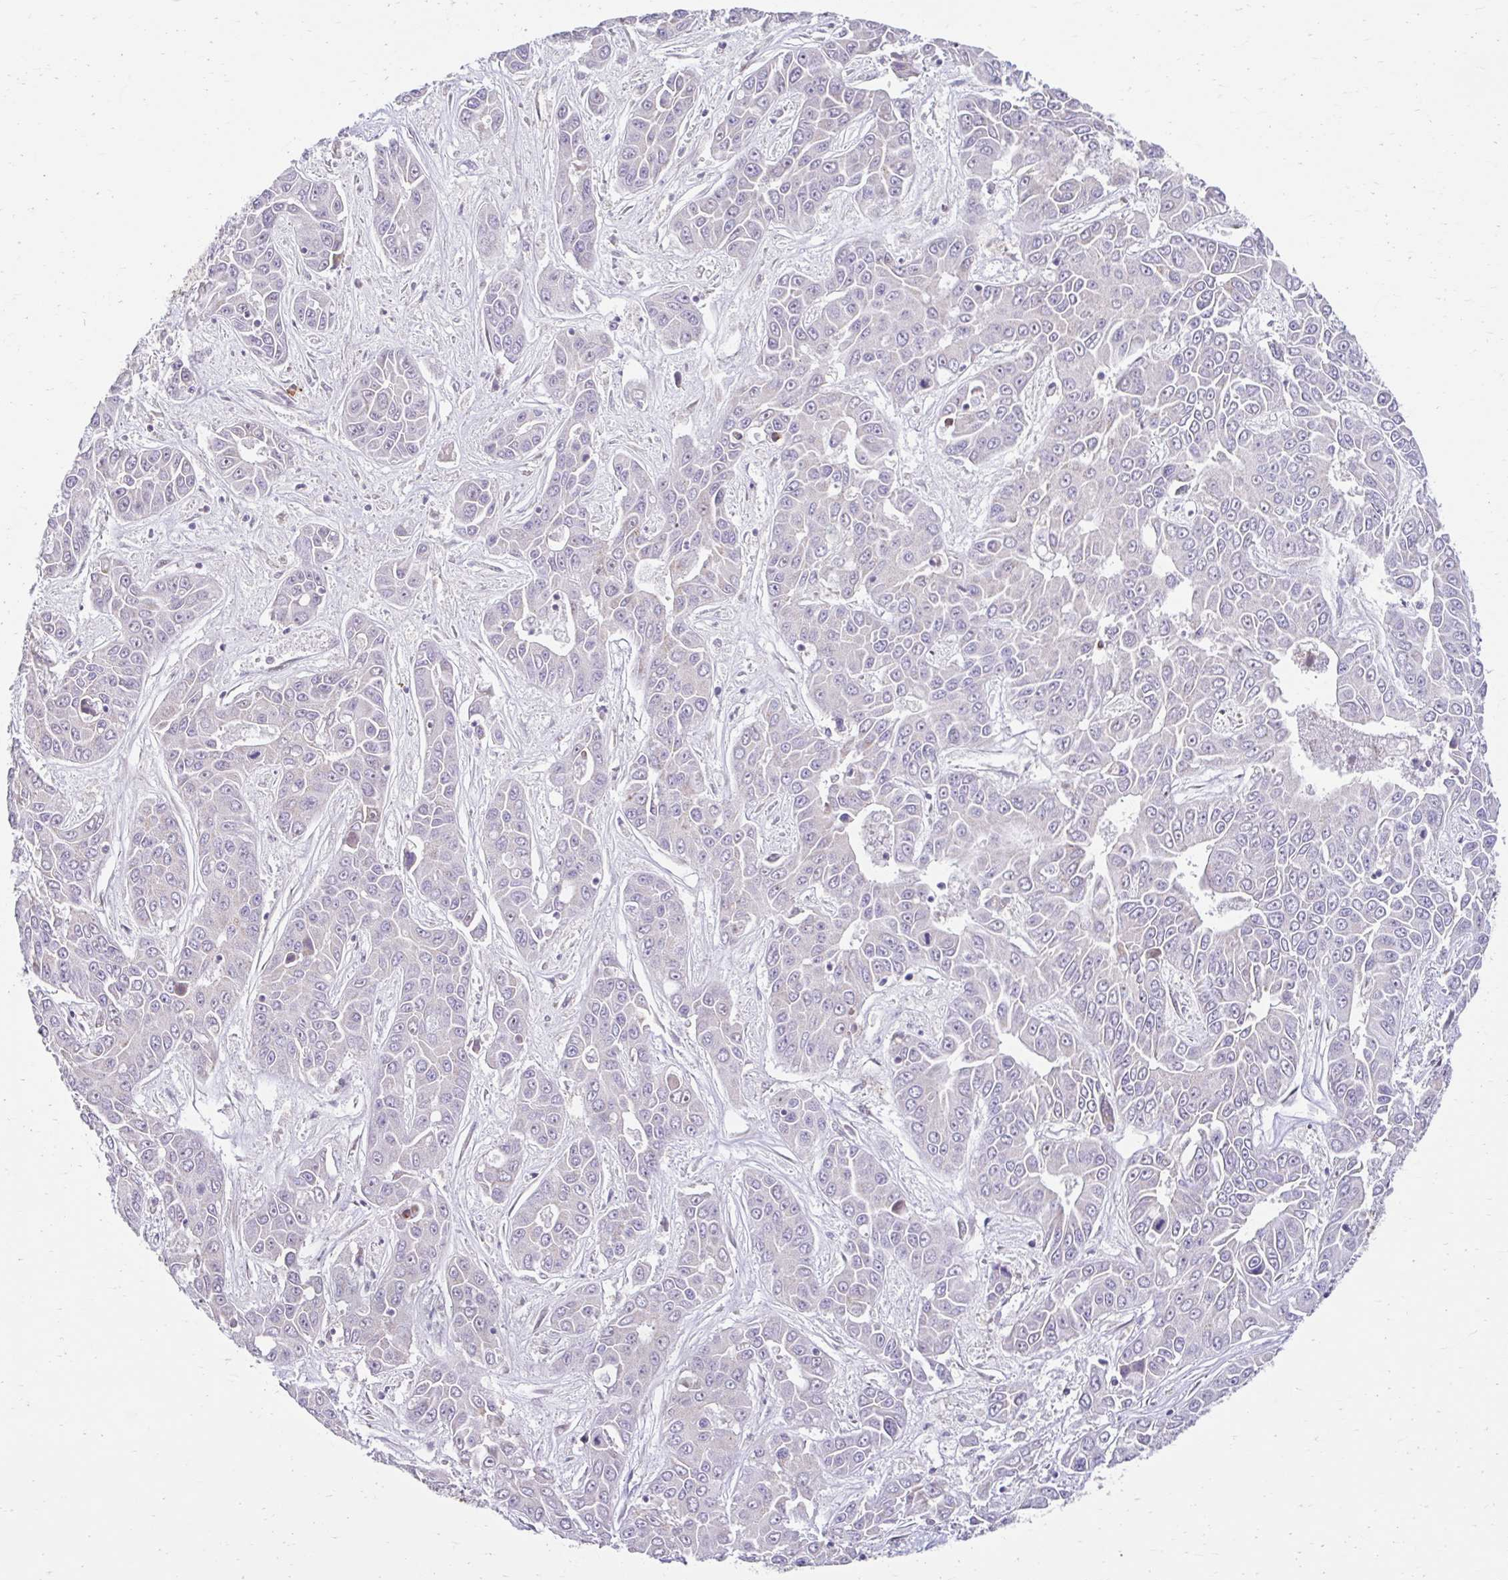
{"staining": {"intensity": "negative", "quantity": "none", "location": "none"}, "tissue": "liver cancer", "cell_type": "Tumor cells", "image_type": "cancer", "snomed": [{"axis": "morphology", "description": "Cholangiocarcinoma"}, {"axis": "topography", "description": "Liver"}], "caption": "Tumor cells are negative for protein expression in human liver cancer. Nuclei are stained in blue.", "gene": "NT5C1B", "patient": {"sex": "female", "age": 52}}